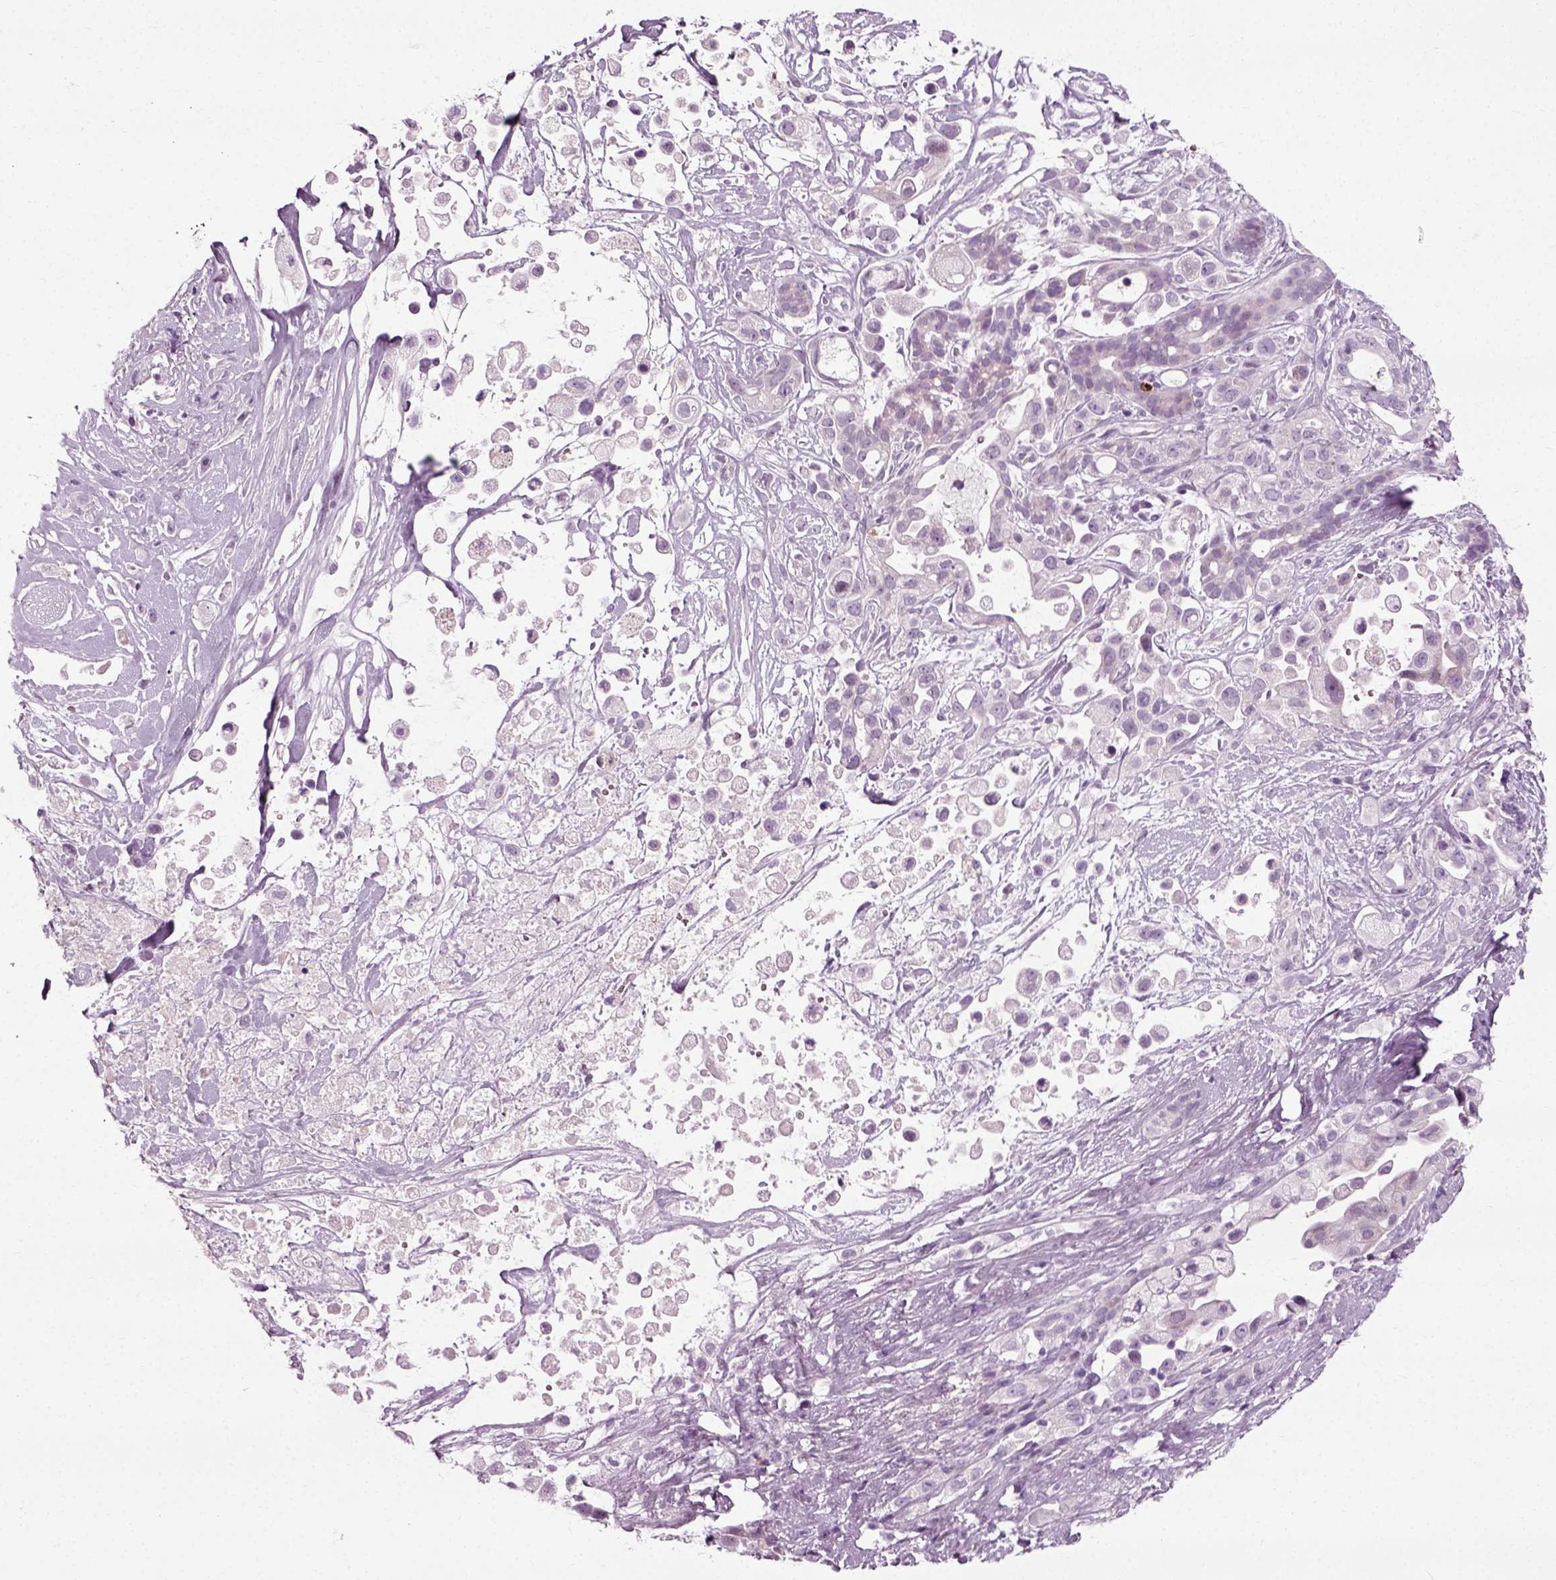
{"staining": {"intensity": "negative", "quantity": "none", "location": "none"}, "tissue": "pancreatic cancer", "cell_type": "Tumor cells", "image_type": "cancer", "snomed": [{"axis": "morphology", "description": "Adenocarcinoma, NOS"}, {"axis": "topography", "description": "Pancreas"}], "caption": "Immunohistochemistry micrograph of pancreatic adenocarcinoma stained for a protein (brown), which reveals no expression in tumor cells.", "gene": "SCG5", "patient": {"sex": "male", "age": 44}}